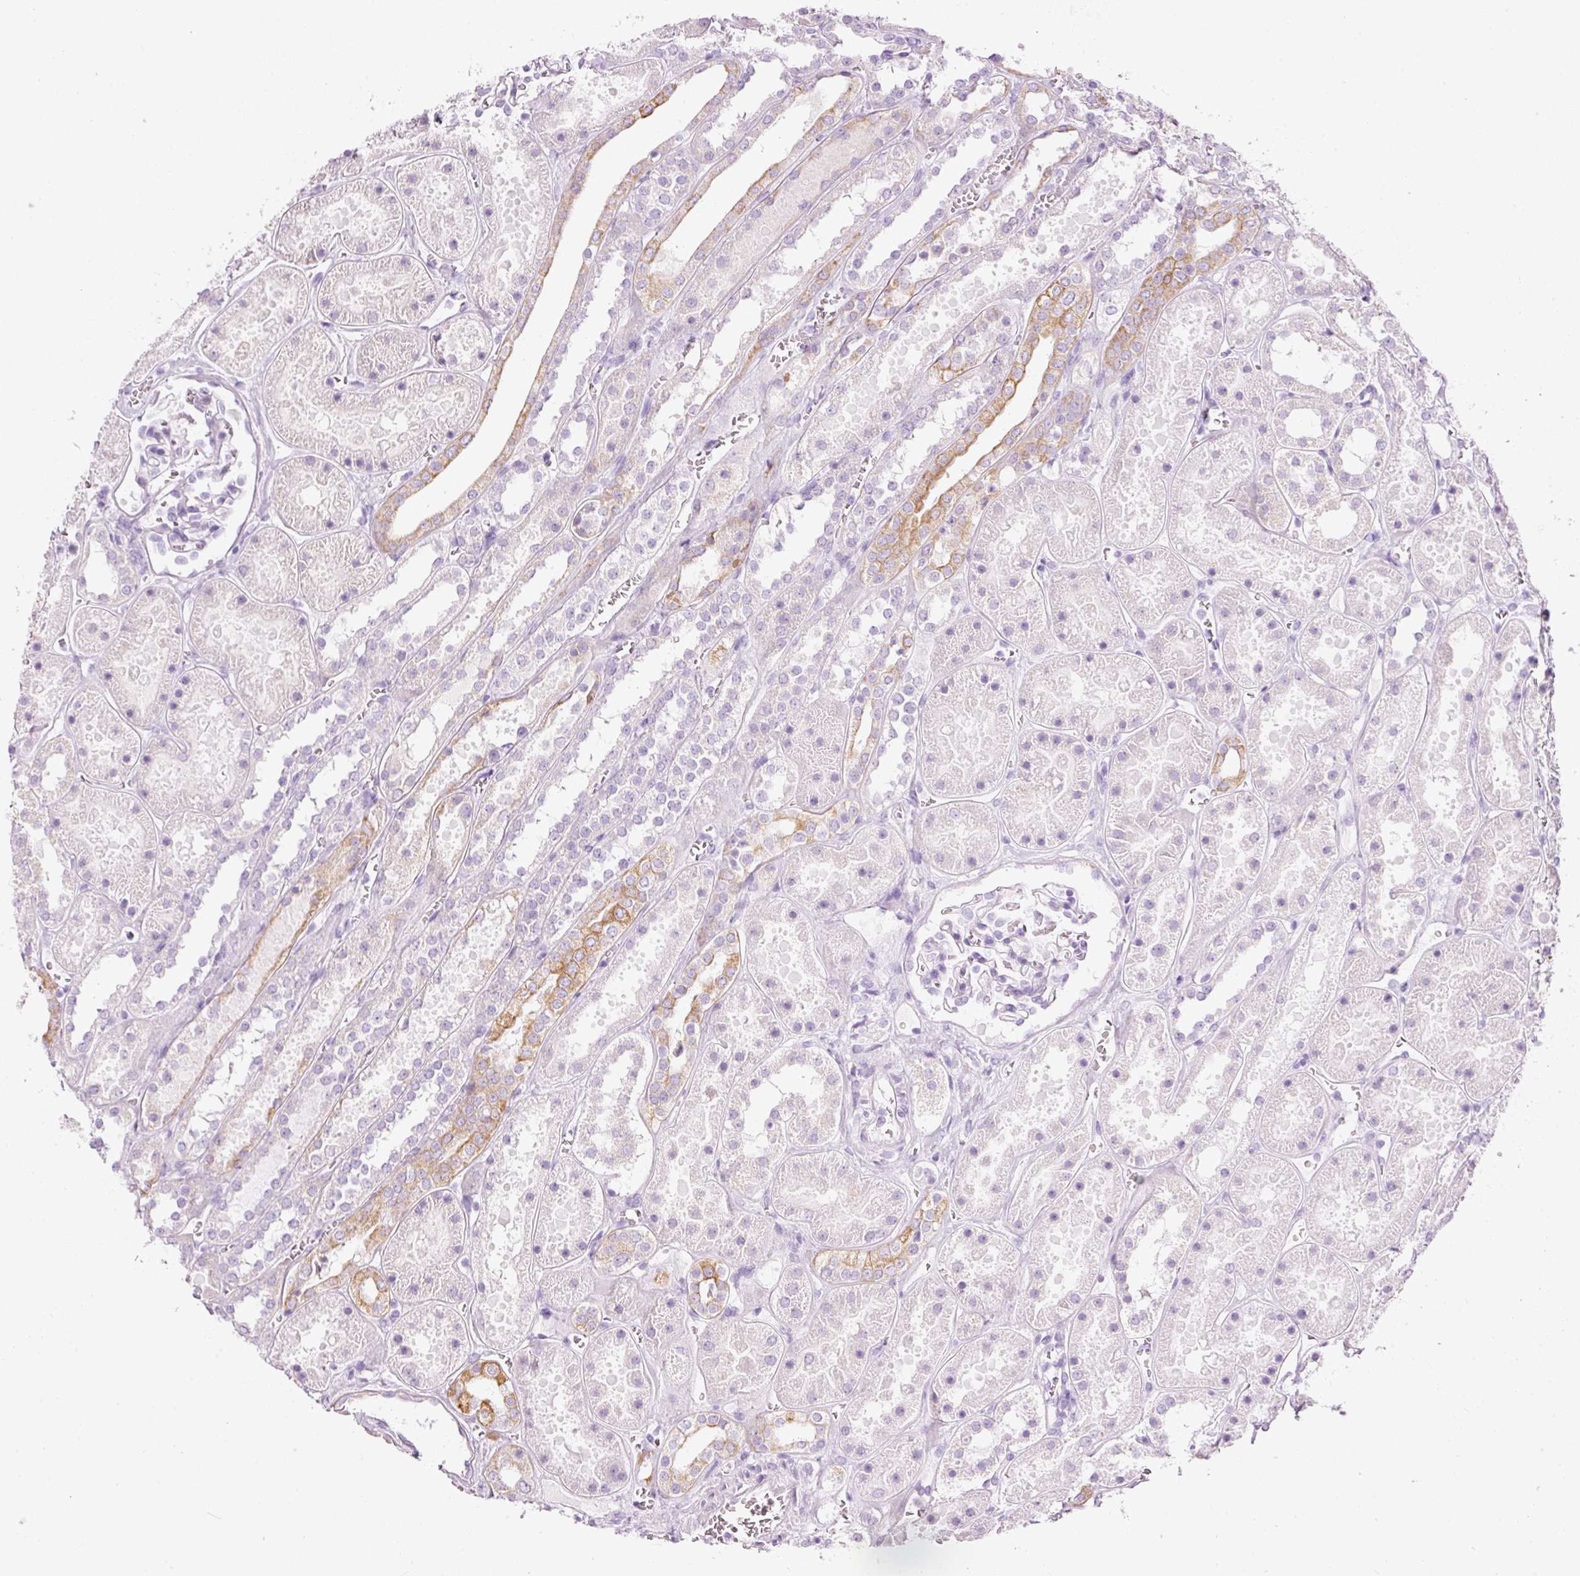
{"staining": {"intensity": "negative", "quantity": "none", "location": "none"}, "tissue": "kidney", "cell_type": "Cells in glomeruli", "image_type": "normal", "snomed": [{"axis": "morphology", "description": "Normal tissue, NOS"}, {"axis": "topography", "description": "Kidney"}], "caption": "This is an IHC photomicrograph of normal human kidney. There is no staining in cells in glomeruli.", "gene": "CARD16", "patient": {"sex": "female", "age": 41}}